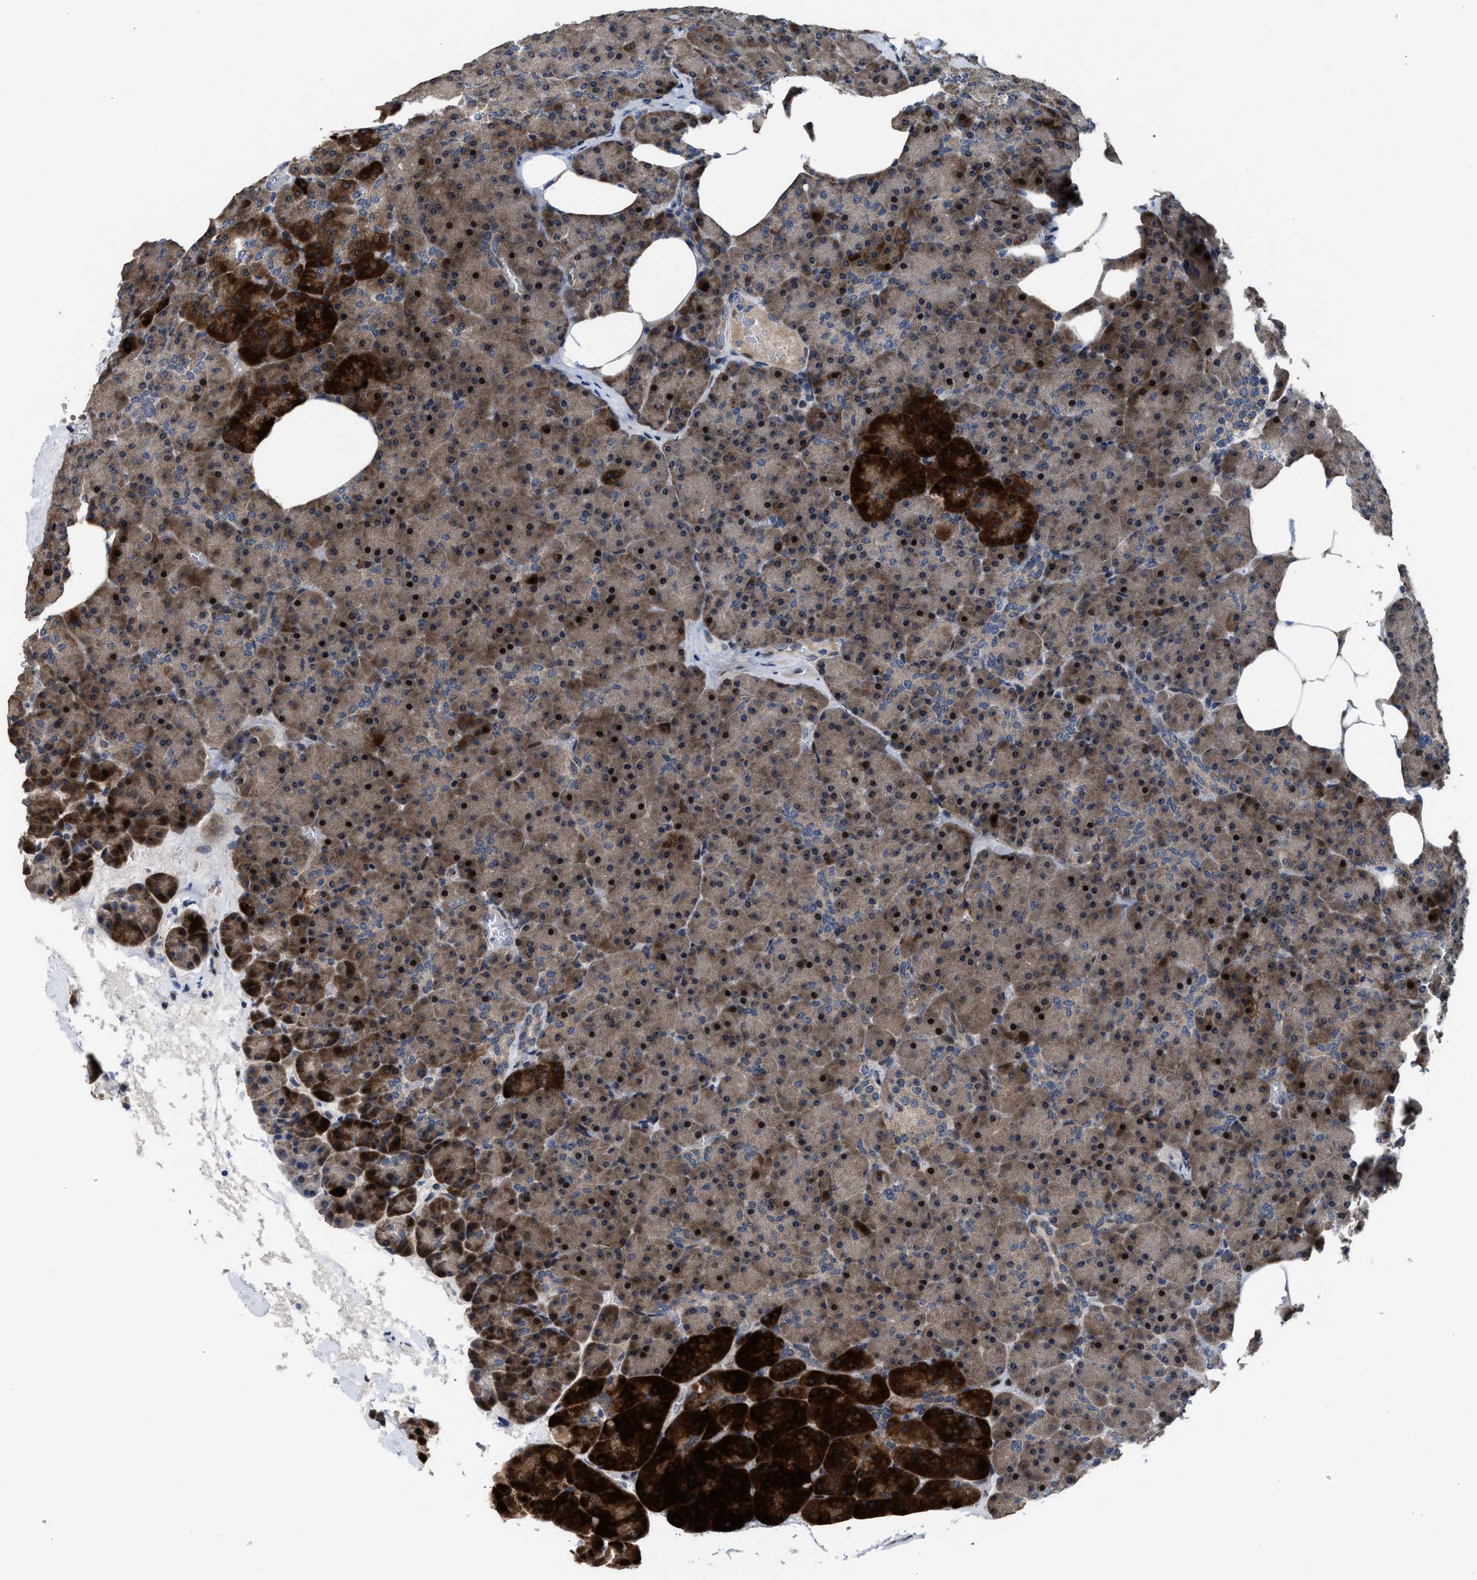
{"staining": {"intensity": "moderate", "quantity": "25%-75%", "location": "cytoplasmic/membranous,nuclear"}, "tissue": "pancreas", "cell_type": "Exocrine glandular cells", "image_type": "normal", "snomed": [{"axis": "morphology", "description": "Normal tissue, NOS"}, {"axis": "morphology", "description": "Carcinoid, malignant, NOS"}, {"axis": "topography", "description": "Pancreas"}], "caption": "This histopathology image displays normal pancreas stained with immunohistochemistry (IHC) to label a protein in brown. The cytoplasmic/membranous,nuclear of exocrine glandular cells show moderate positivity for the protein. Nuclei are counter-stained blue.", "gene": "HAUS6", "patient": {"sex": "female", "age": 35}}